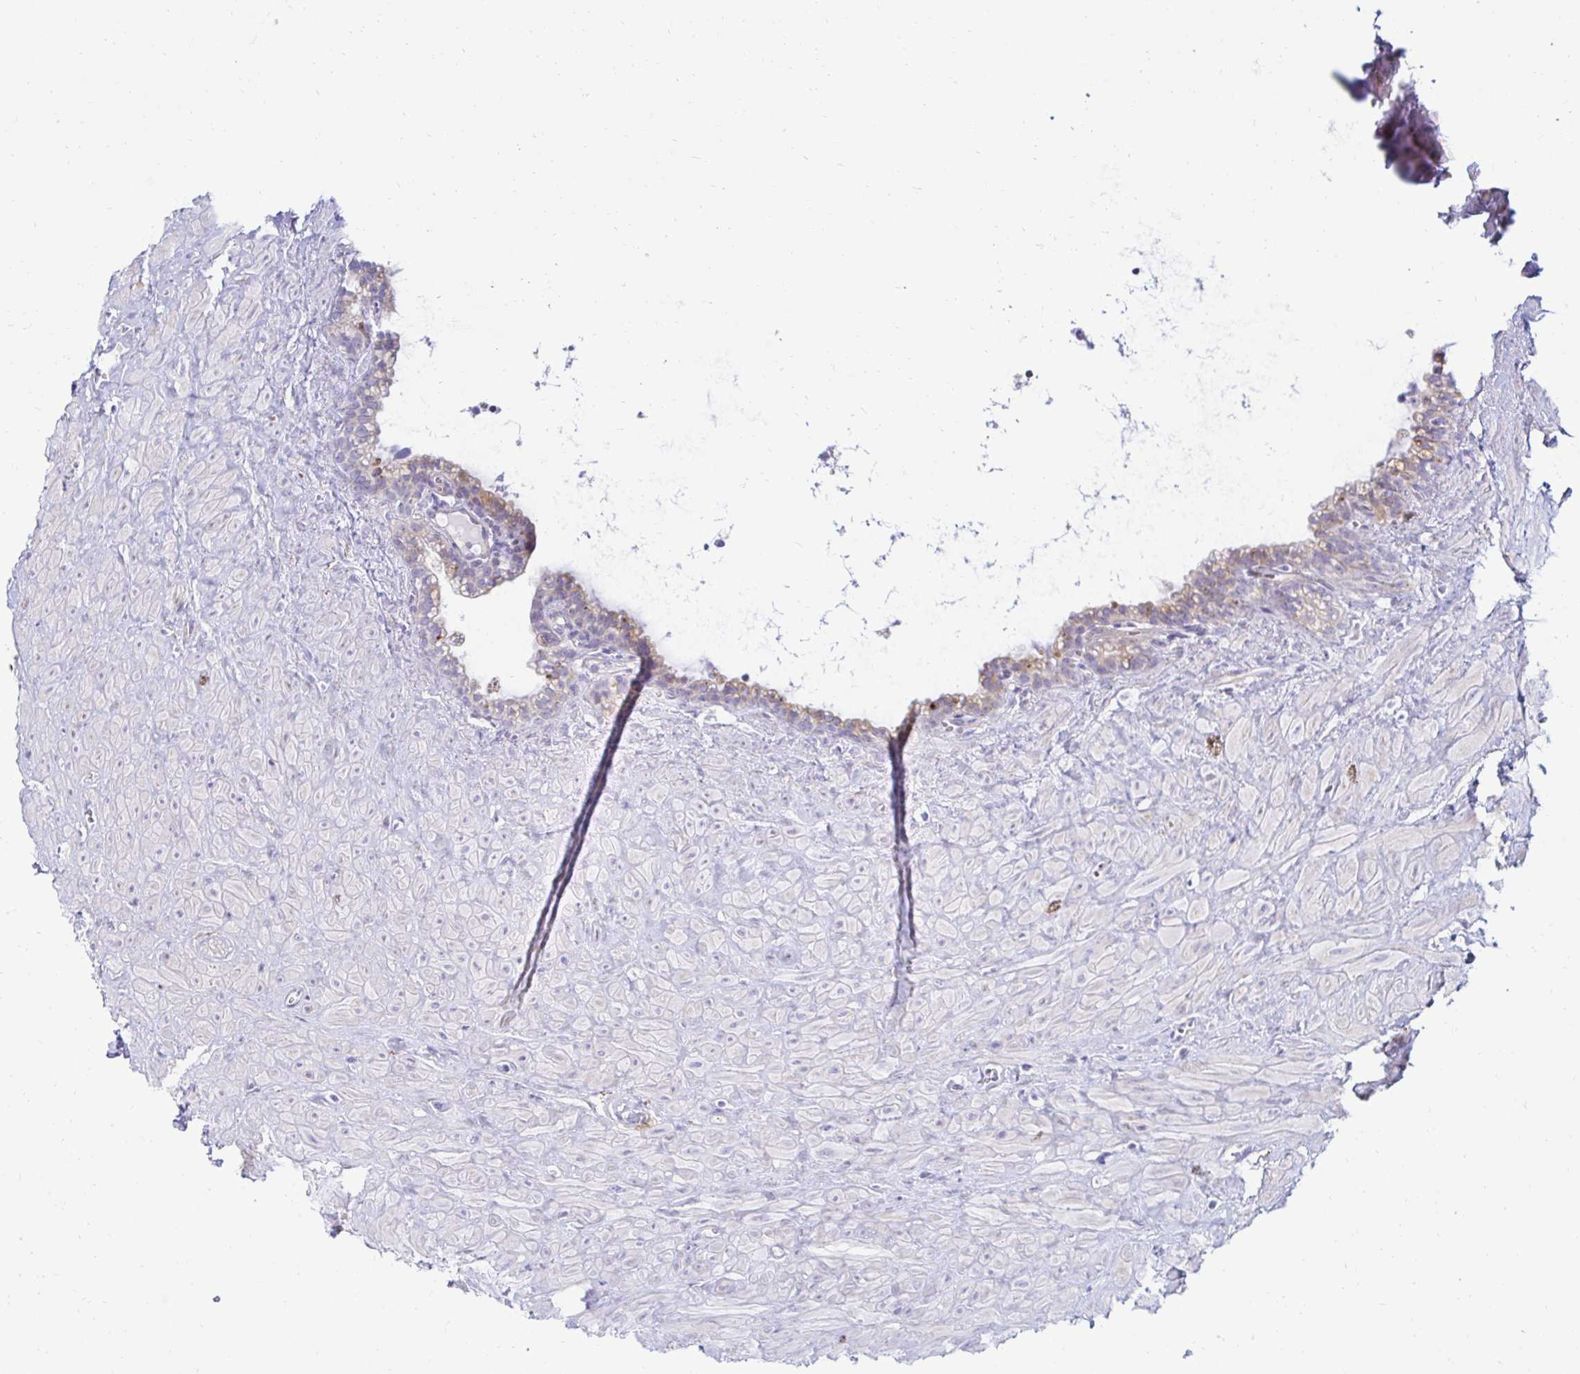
{"staining": {"intensity": "weak", "quantity": "<25%", "location": "cytoplasmic/membranous"}, "tissue": "seminal vesicle", "cell_type": "Glandular cells", "image_type": "normal", "snomed": [{"axis": "morphology", "description": "Normal tissue, NOS"}, {"axis": "topography", "description": "Seminal veicle"}], "caption": "This is a histopathology image of immunohistochemistry staining of normal seminal vesicle, which shows no staining in glandular cells.", "gene": "CAPSL", "patient": {"sex": "male", "age": 76}}